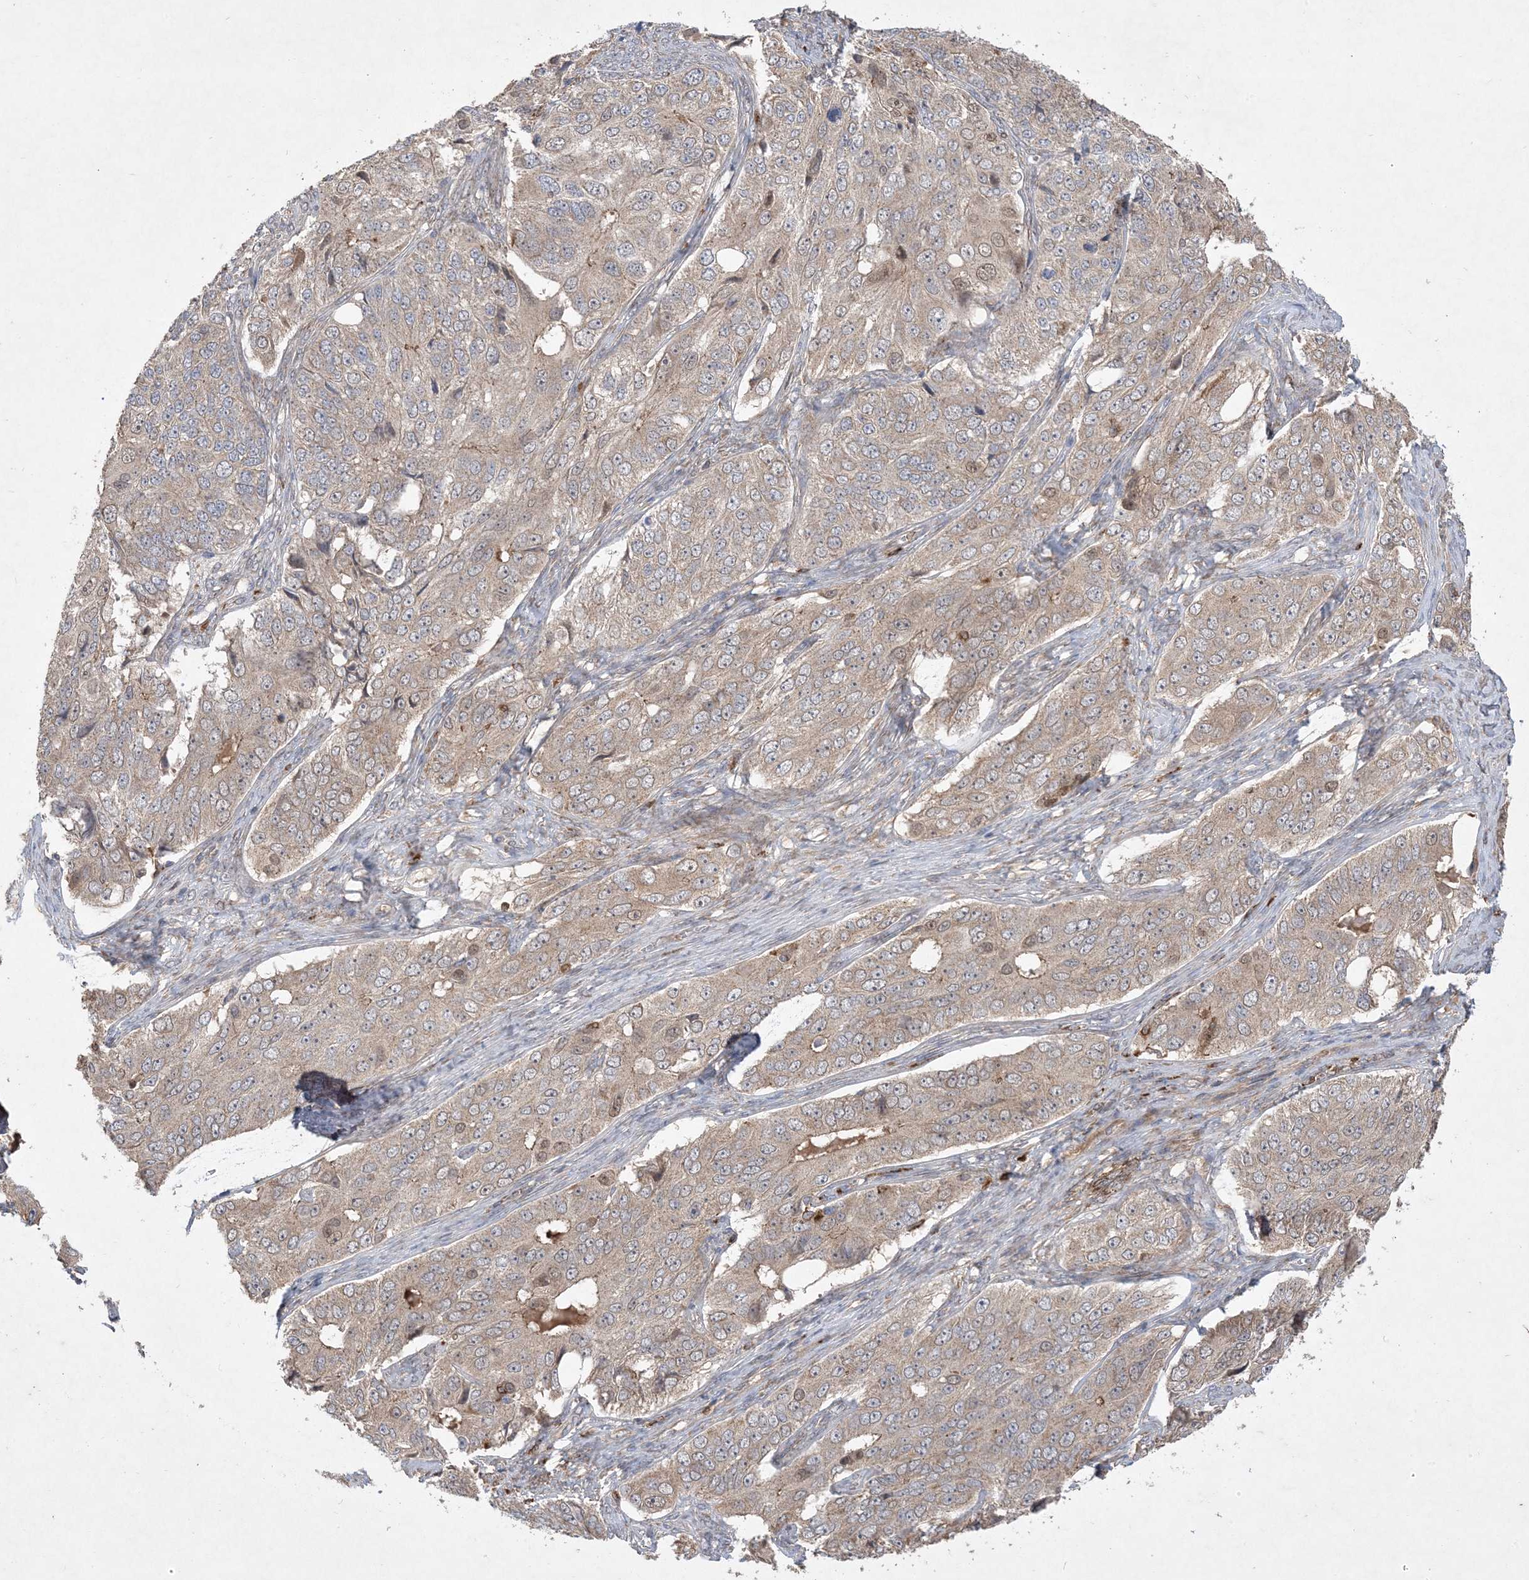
{"staining": {"intensity": "weak", "quantity": ">75%", "location": "cytoplasmic/membranous"}, "tissue": "ovarian cancer", "cell_type": "Tumor cells", "image_type": "cancer", "snomed": [{"axis": "morphology", "description": "Carcinoma, endometroid"}, {"axis": "topography", "description": "Ovary"}], "caption": "Immunohistochemical staining of ovarian cancer exhibits low levels of weak cytoplasmic/membranous staining in approximately >75% of tumor cells. The staining was performed using DAB, with brown indicating positive protein expression. Nuclei are stained blue with hematoxylin.", "gene": "MASP2", "patient": {"sex": "female", "age": 51}}